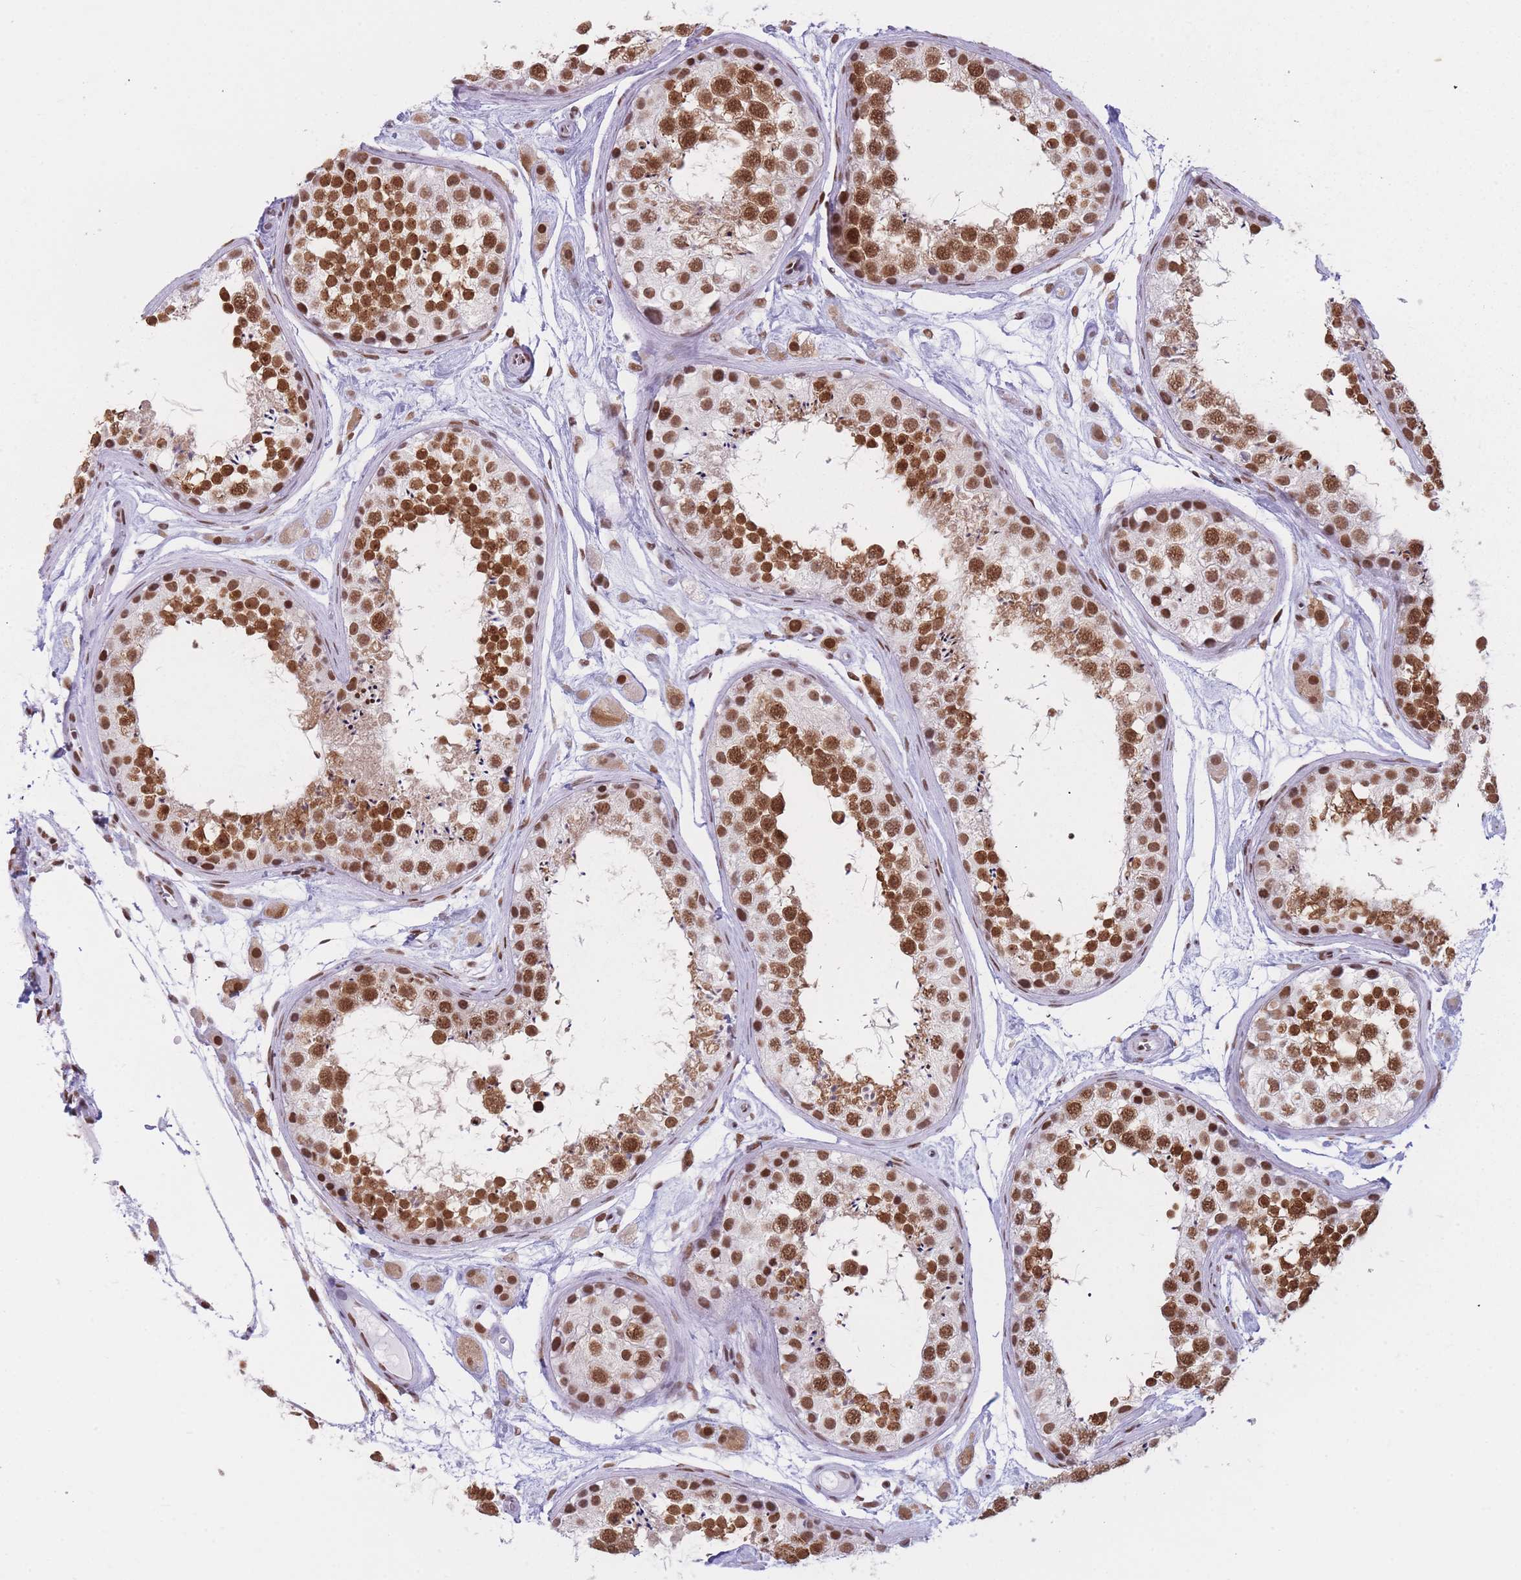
{"staining": {"intensity": "strong", "quantity": ">75%", "location": "nuclear"}, "tissue": "testis", "cell_type": "Cells in seminiferous ducts", "image_type": "normal", "snomed": [{"axis": "morphology", "description": "Normal tissue, NOS"}, {"axis": "topography", "description": "Testis"}], "caption": "Testis stained with DAB immunohistochemistry reveals high levels of strong nuclear positivity in about >75% of cells in seminiferous ducts.", "gene": "HNRNPUL1", "patient": {"sex": "male", "age": 25}}